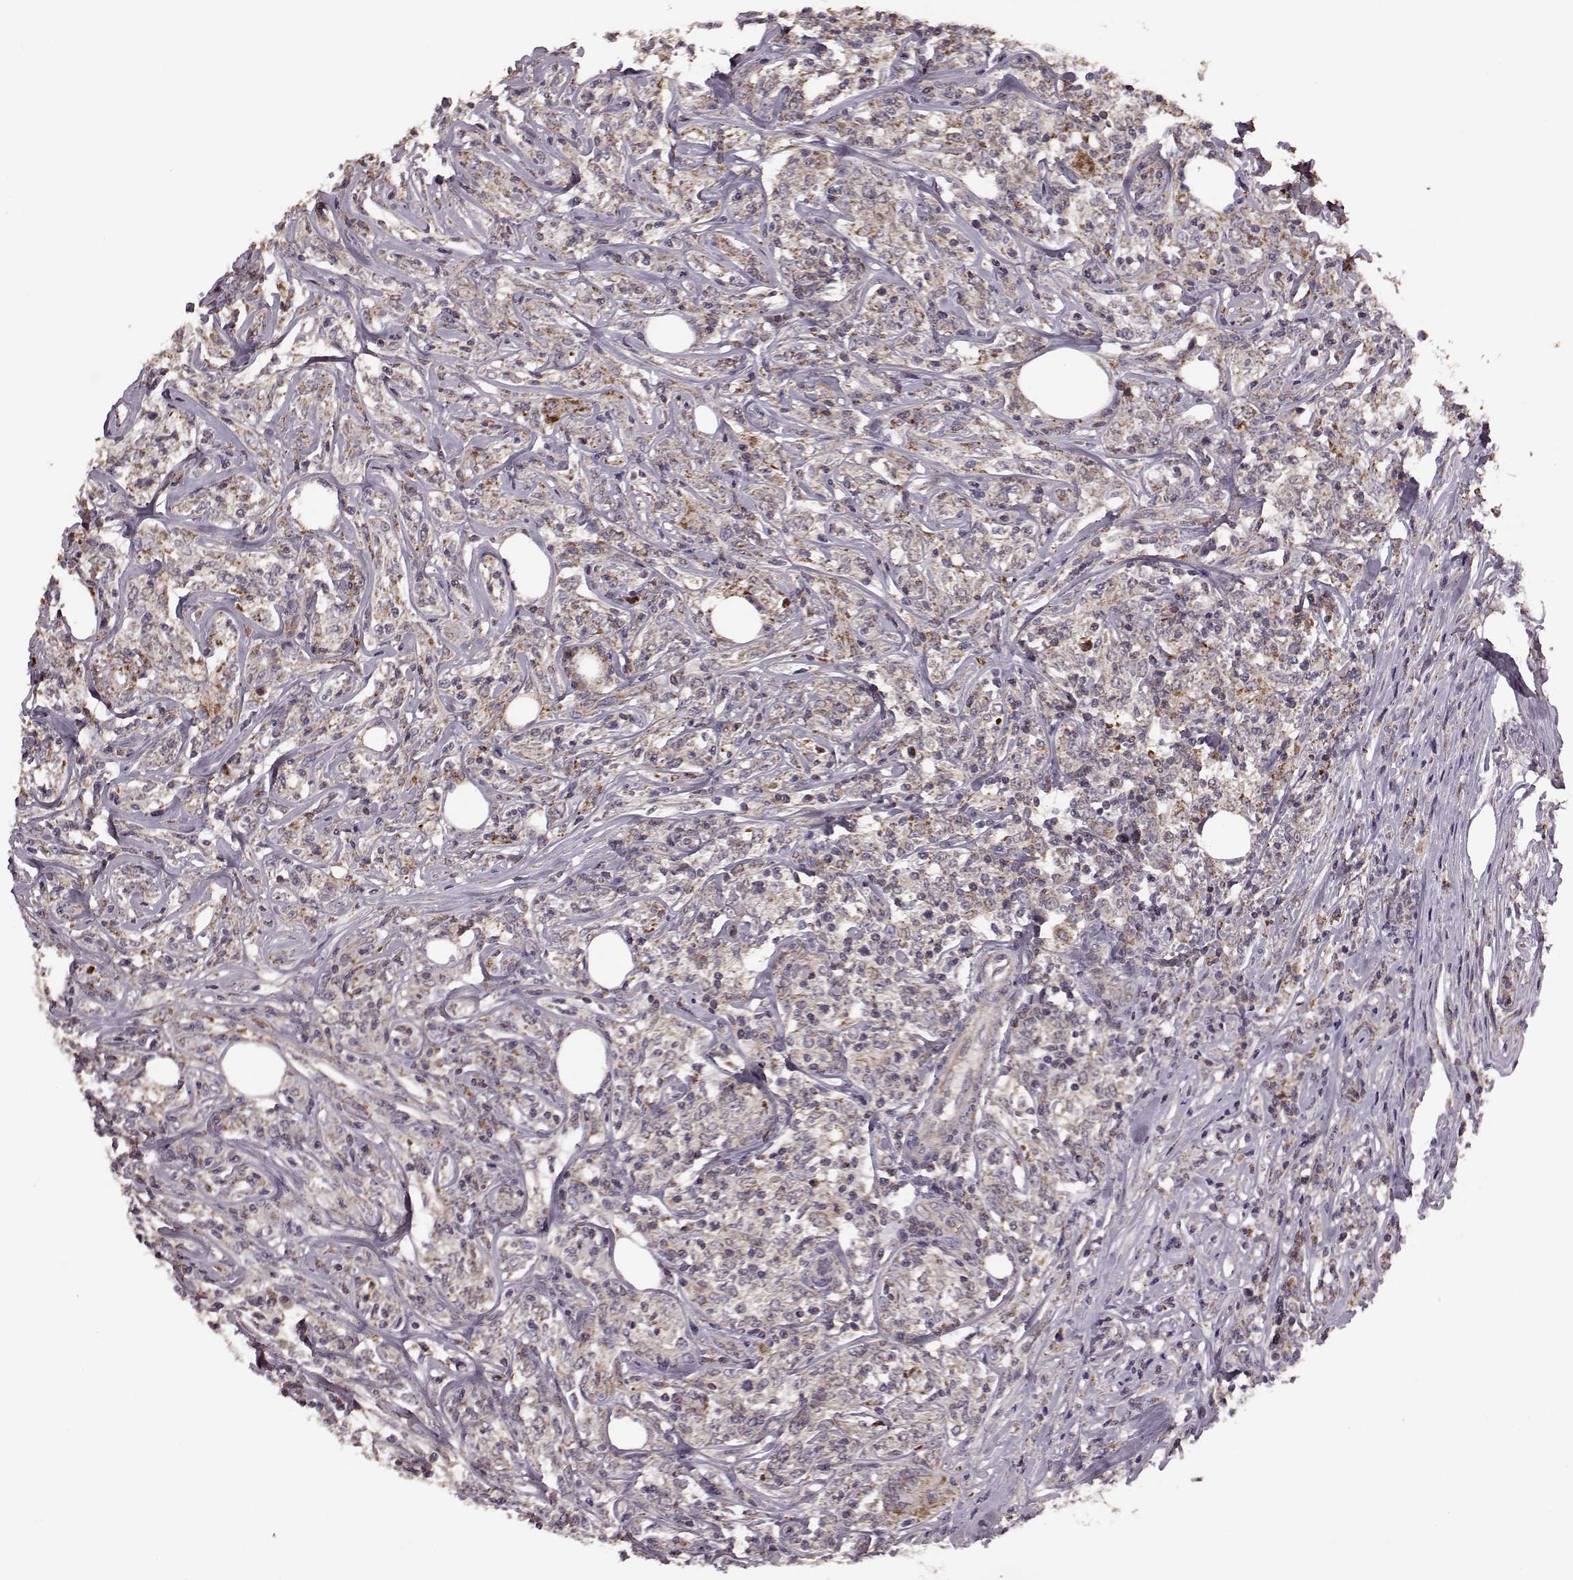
{"staining": {"intensity": "weak", "quantity": "<25%", "location": "cytoplasmic/membranous"}, "tissue": "lymphoma", "cell_type": "Tumor cells", "image_type": "cancer", "snomed": [{"axis": "morphology", "description": "Malignant lymphoma, non-Hodgkin's type, High grade"}, {"axis": "topography", "description": "Lymph node"}], "caption": "Tumor cells are negative for brown protein staining in lymphoma.", "gene": "PUDP", "patient": {"sex": "female", "age": 84}}